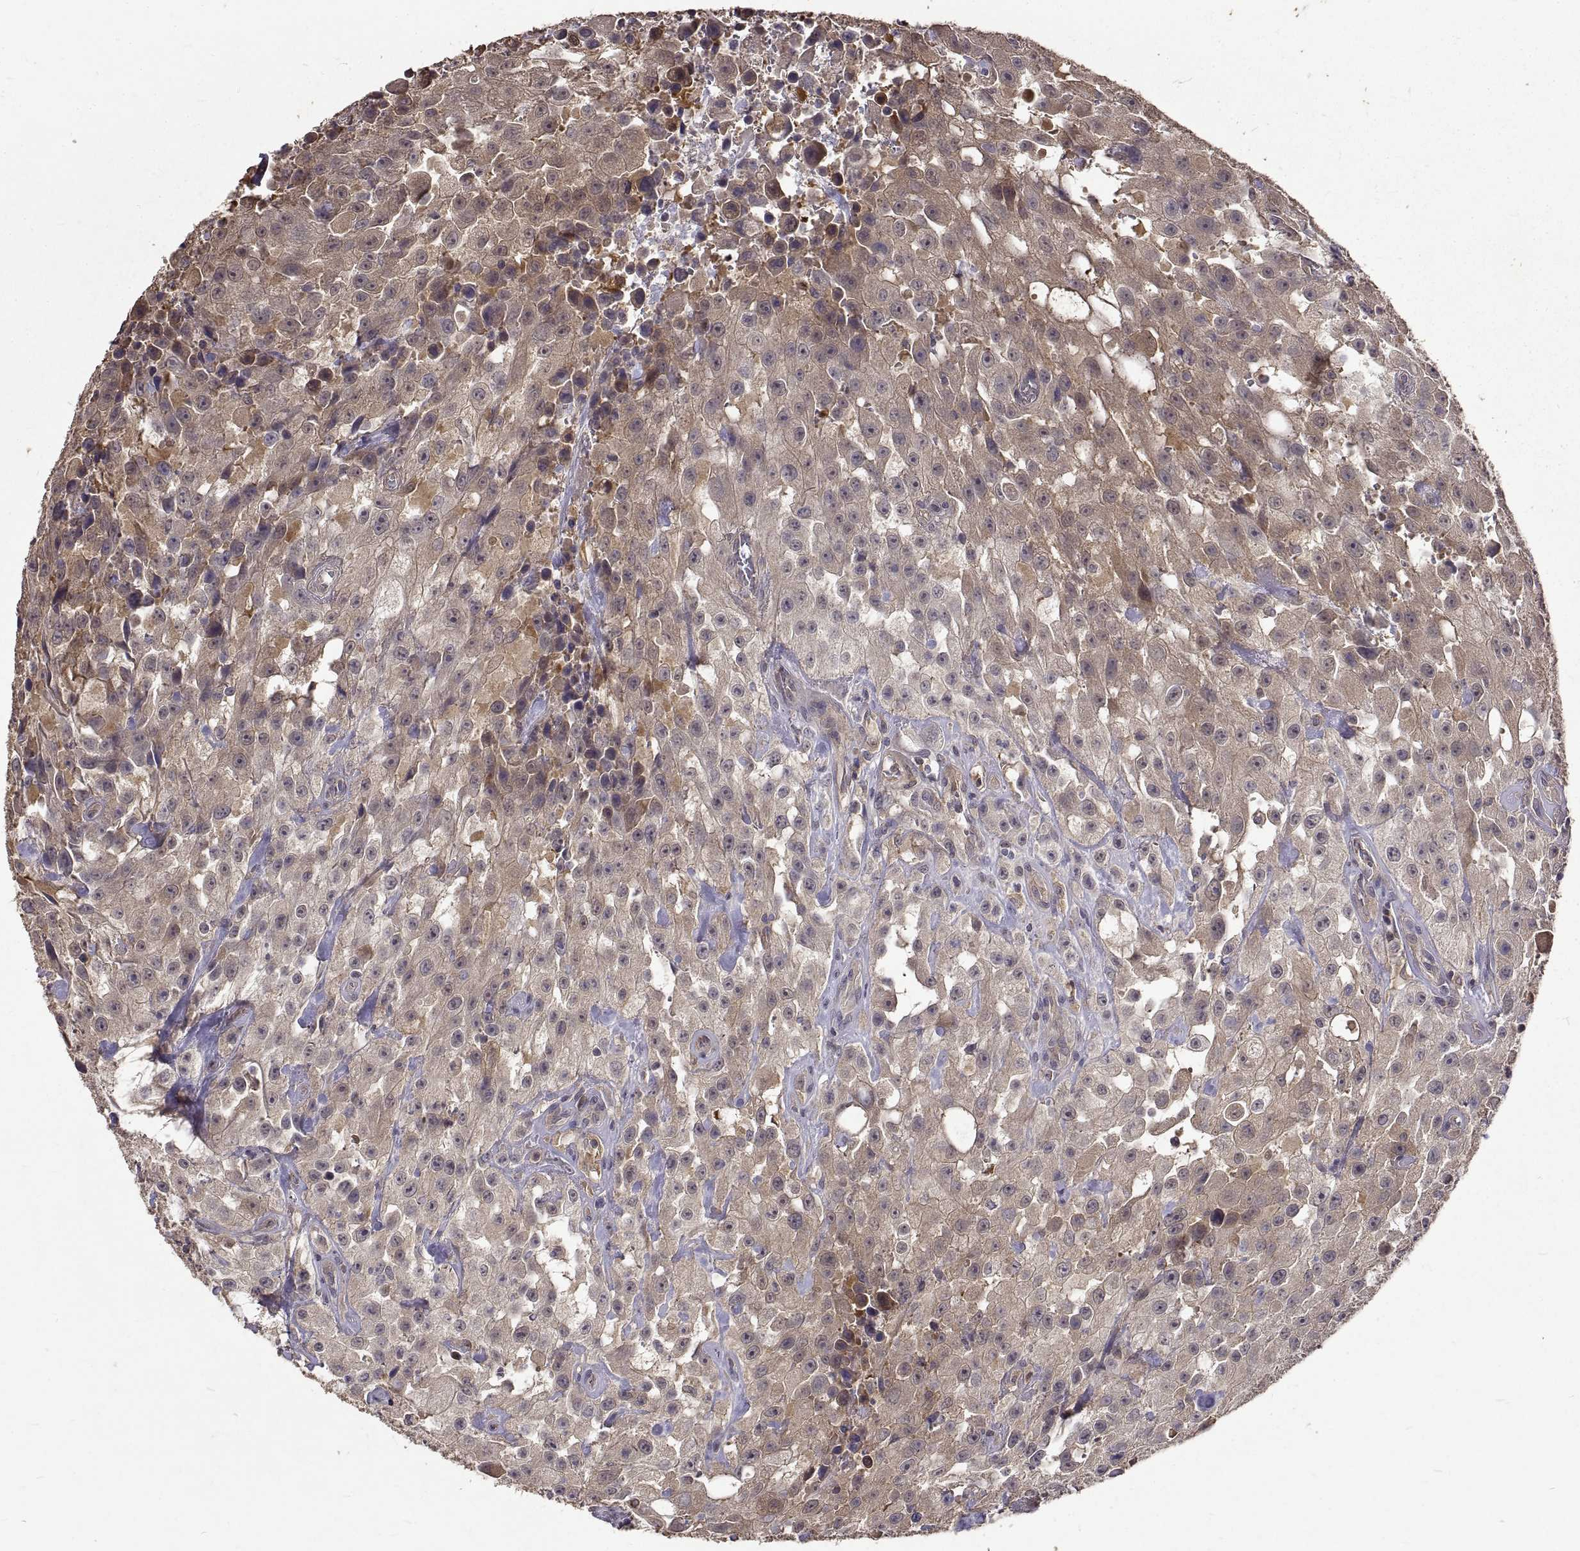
{"staining": {"intensity": "weak", "quantity": "25%-75%", "location": "cytoplasmic/membranous"}, "tissue": "urothelial cancer", "cell_type": "Tumor cells", "image_type": "cancer", "snomed": [{"axis": "morphology", "description": "Urothelial carcinoma, High grade"}, {"axis": "topography", "description": "Urinary bladder"}], "caption": "Human urothelial cancer stained with a brown dye shows weak cytoplasmic/membranous positive expression in approximately 25%-75% of tumor cells.", "gene": "PEA15", "patient": {"sex": "male", "age": 79}}